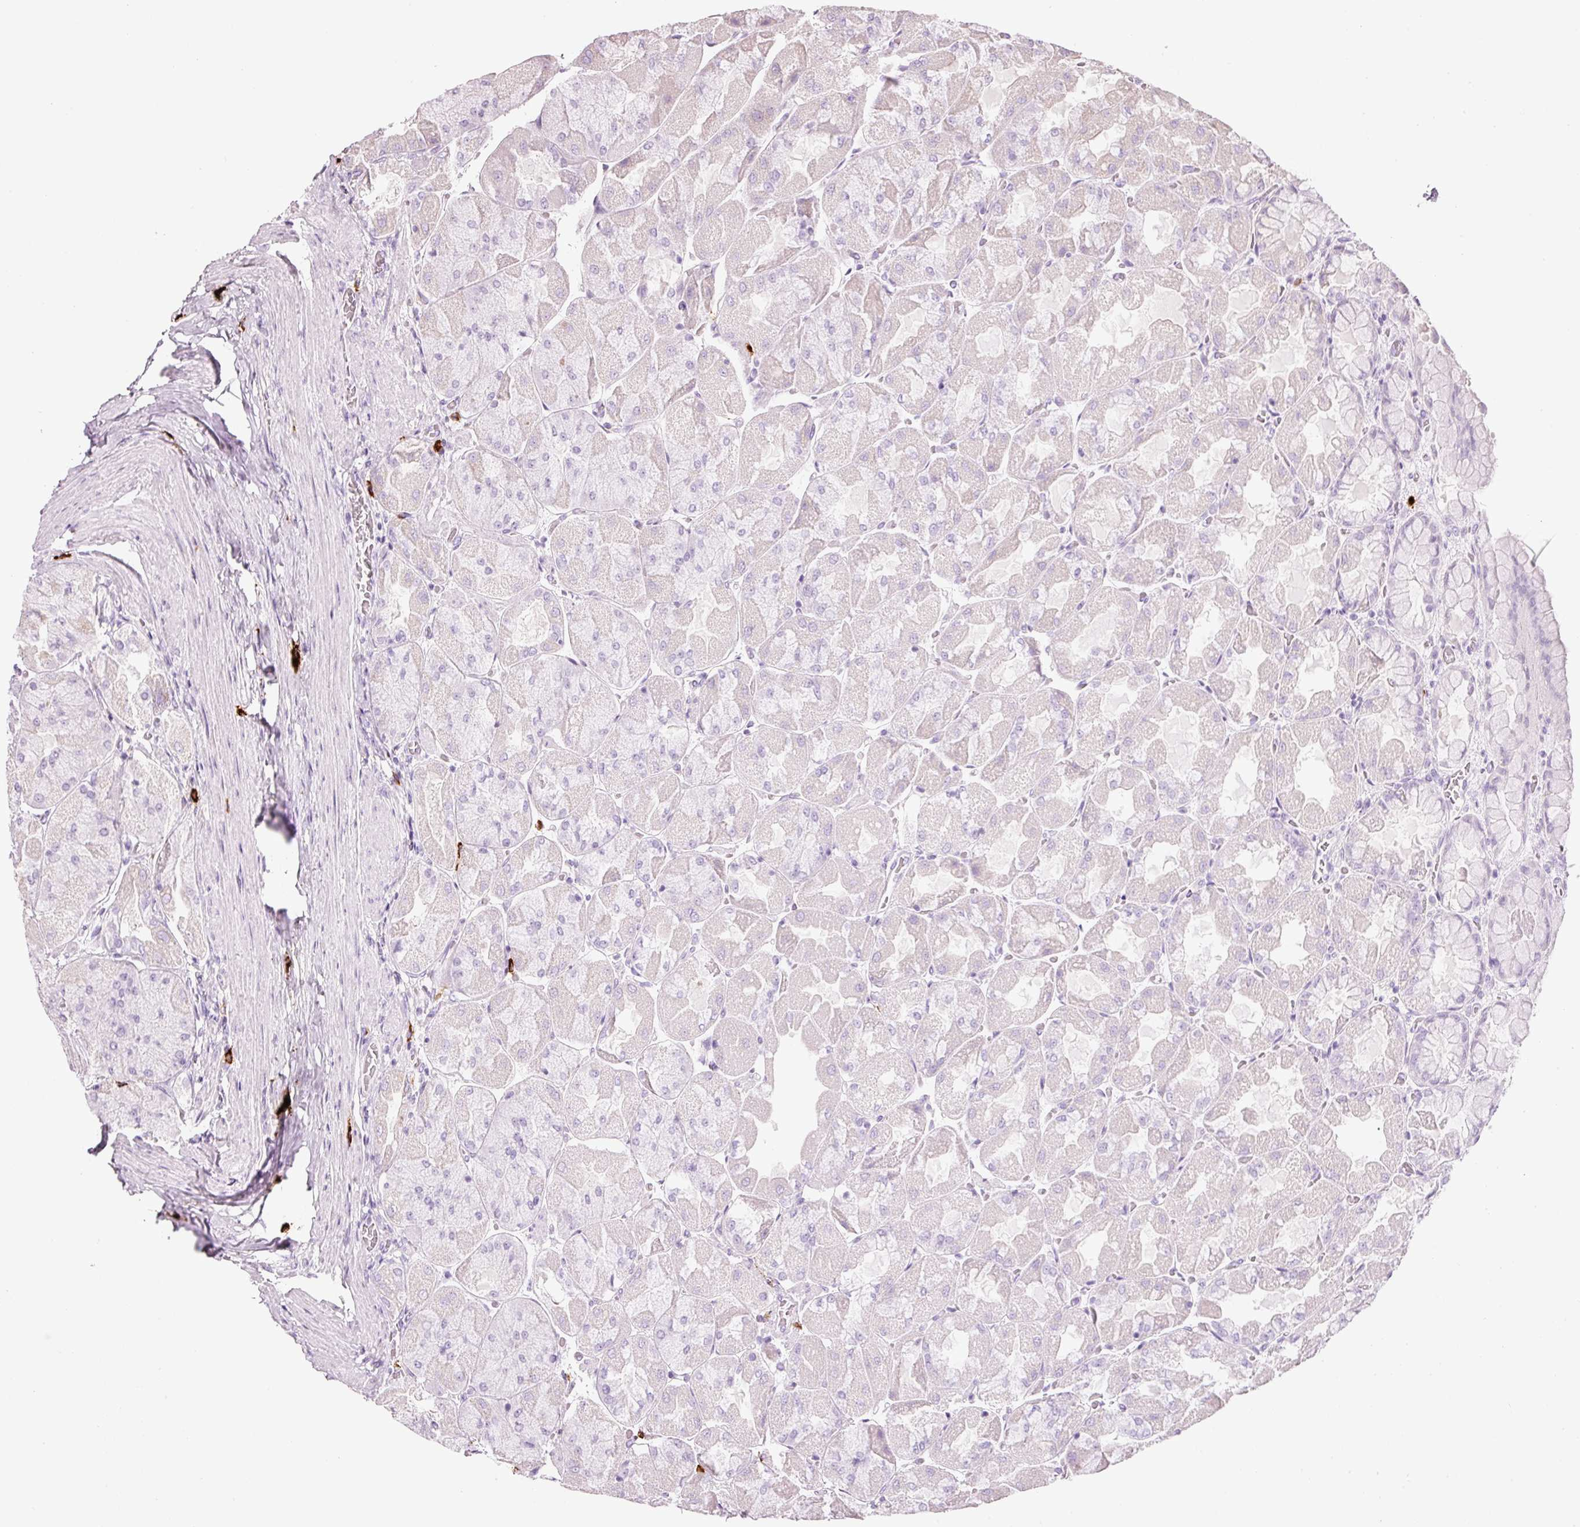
{"staining": {"intensity": "negative", "quantity": "none", "location": "none"}, "tissue": "stomach", "cell_type": "Glandular cells", "image_type": "normal", "snomed": [{"axis": "morphology", "description": "Normal tissue, NOS"}, {"axis": "topography", "description": "Stomach"}], "caption": "Histopathology image shows no protein staining in glandular cells of benign stomach. (Brightfield microscopy of DAB immunohistochemistry (IHC) at high magnification).", "gene": "CMA1", "patient": {"sex": "female", "age": 61}}